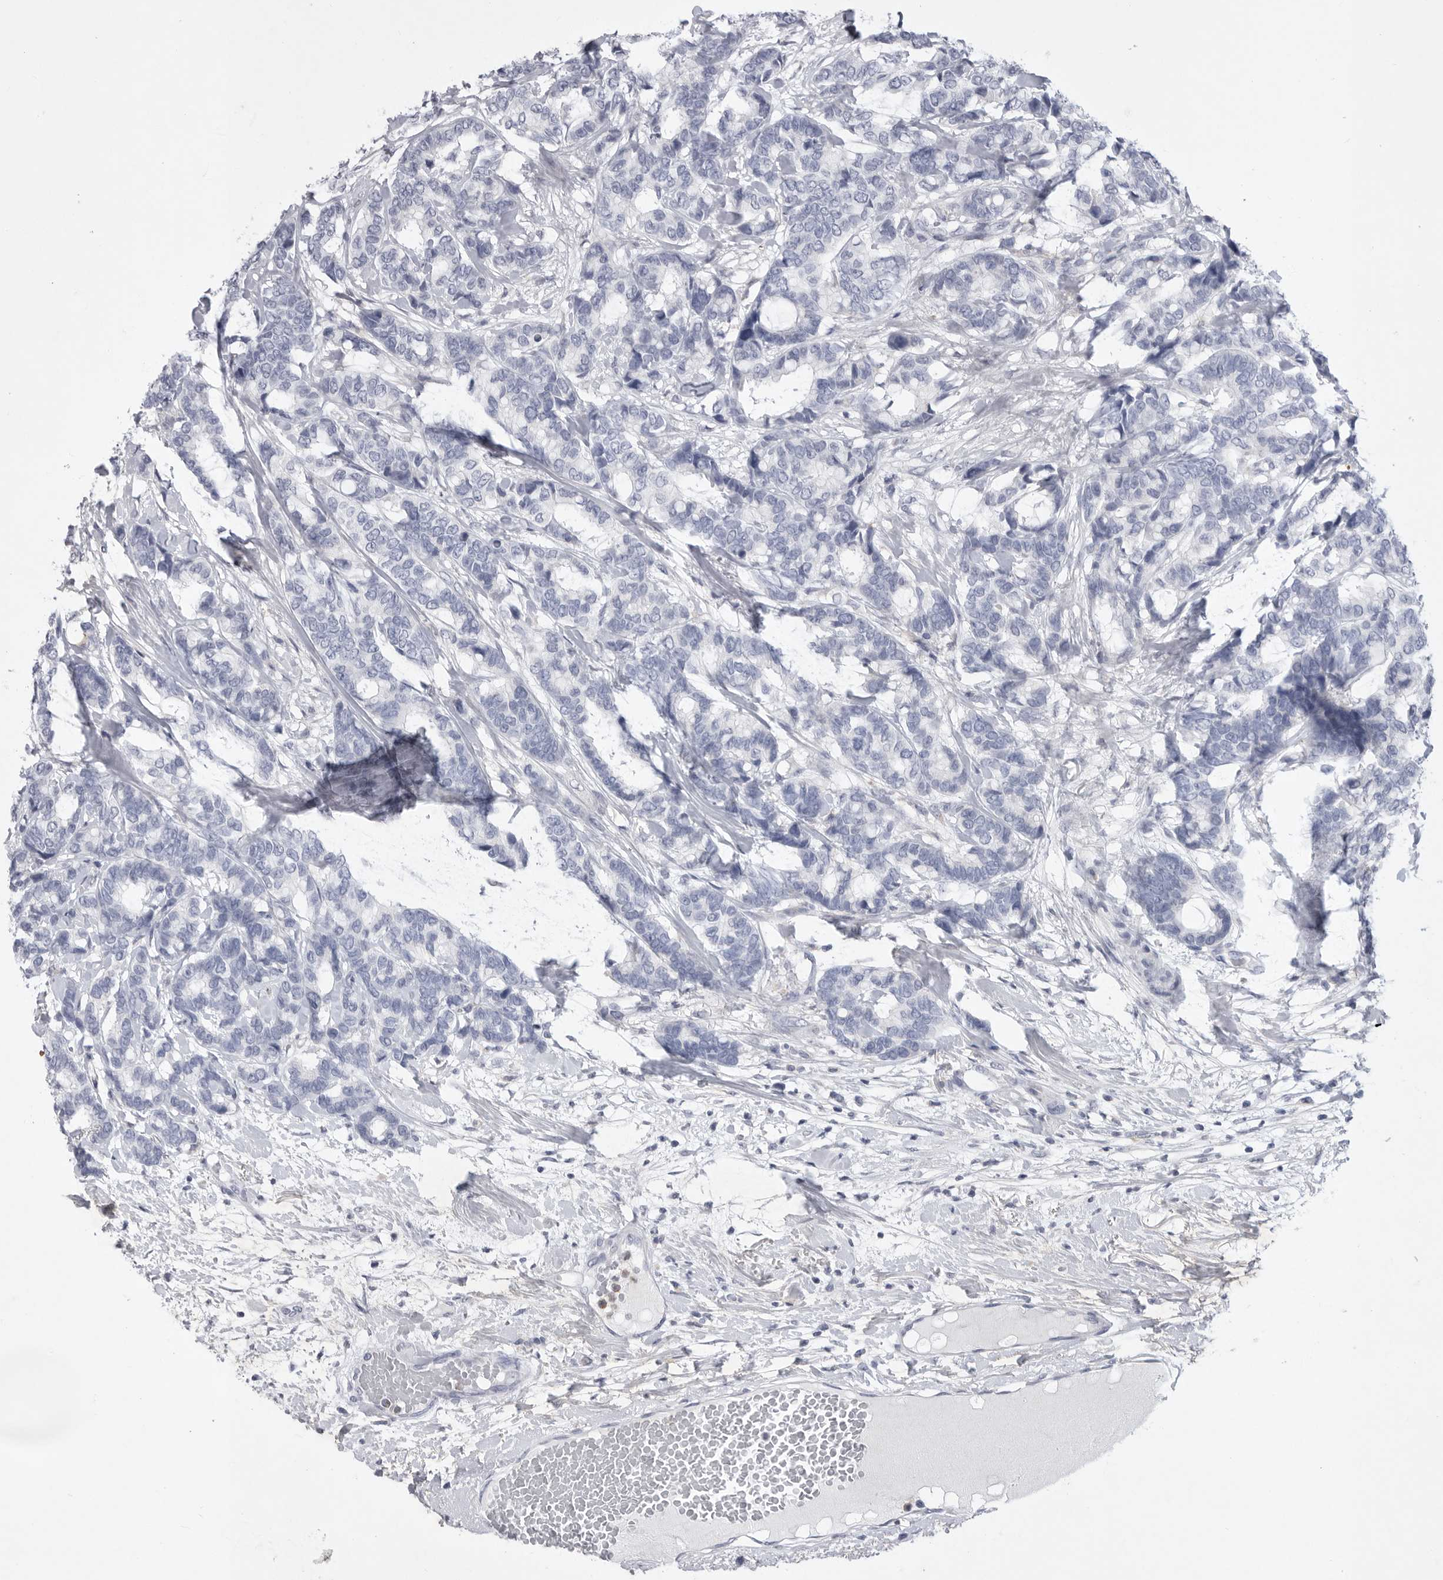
{"staining": {"intensity": "negative", "quantity": "none", "location": "none"}, "tissue": "breast cancer", "cell_type": "Tumor cells", "image_type": "cancer", "snomed": [{"axis": "morphology", "description": "Duct carcinoma"}, {"axis": "topography", "description": "Breast"}], "caption": "DAB (3,3'-diaminobenzidine) immunohistochemical staining of breast cancer (intraductal carcinoma) reveals no significant staining in tumor cells. (DAB (3,3'-diaminobenzidine) immunohistochemistry with hematoxylin counter stain).", "gene": "SIGLEC10", "patient": {"sex": "female", "age": 87}}